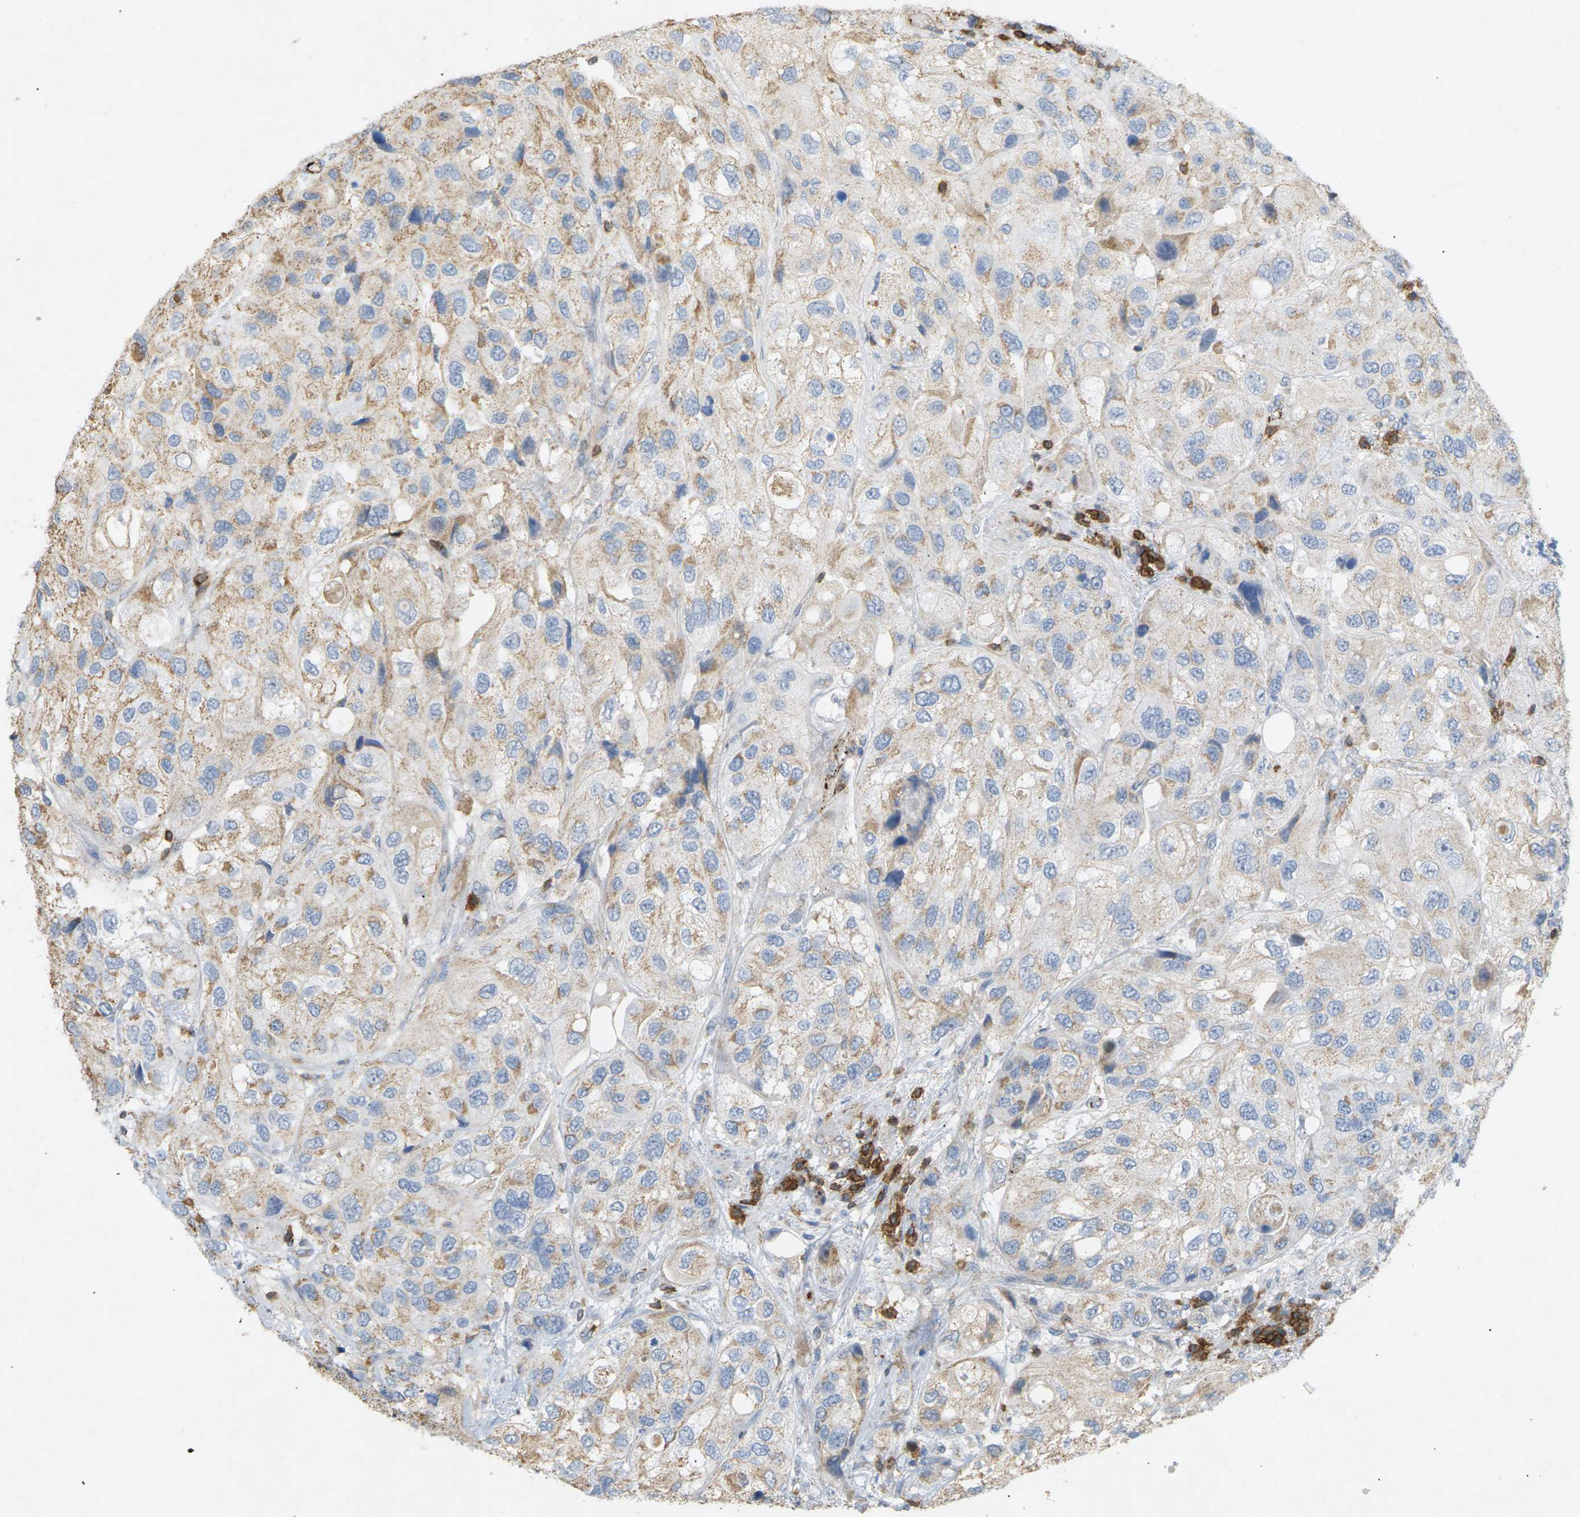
{"staining": {"intensity": "weak", "quantity": "<25%", "location": "cytoplasmic/membranous"}, "tissue": "urothelial cancer", "cell_type": "Tumor cells", "image_type": "cancer", "snomed": [{"axis": "morphology", "description": "Urothelial carcinoma, High grade"}, {"axis": "topography", "description": "Urinary bladder"}], "caption": "There is no significant expression in tumor cells of high-grade urothelial carcinoma.", "gene": "LIME1", "patient": {"sex": "female", "age": 64}}